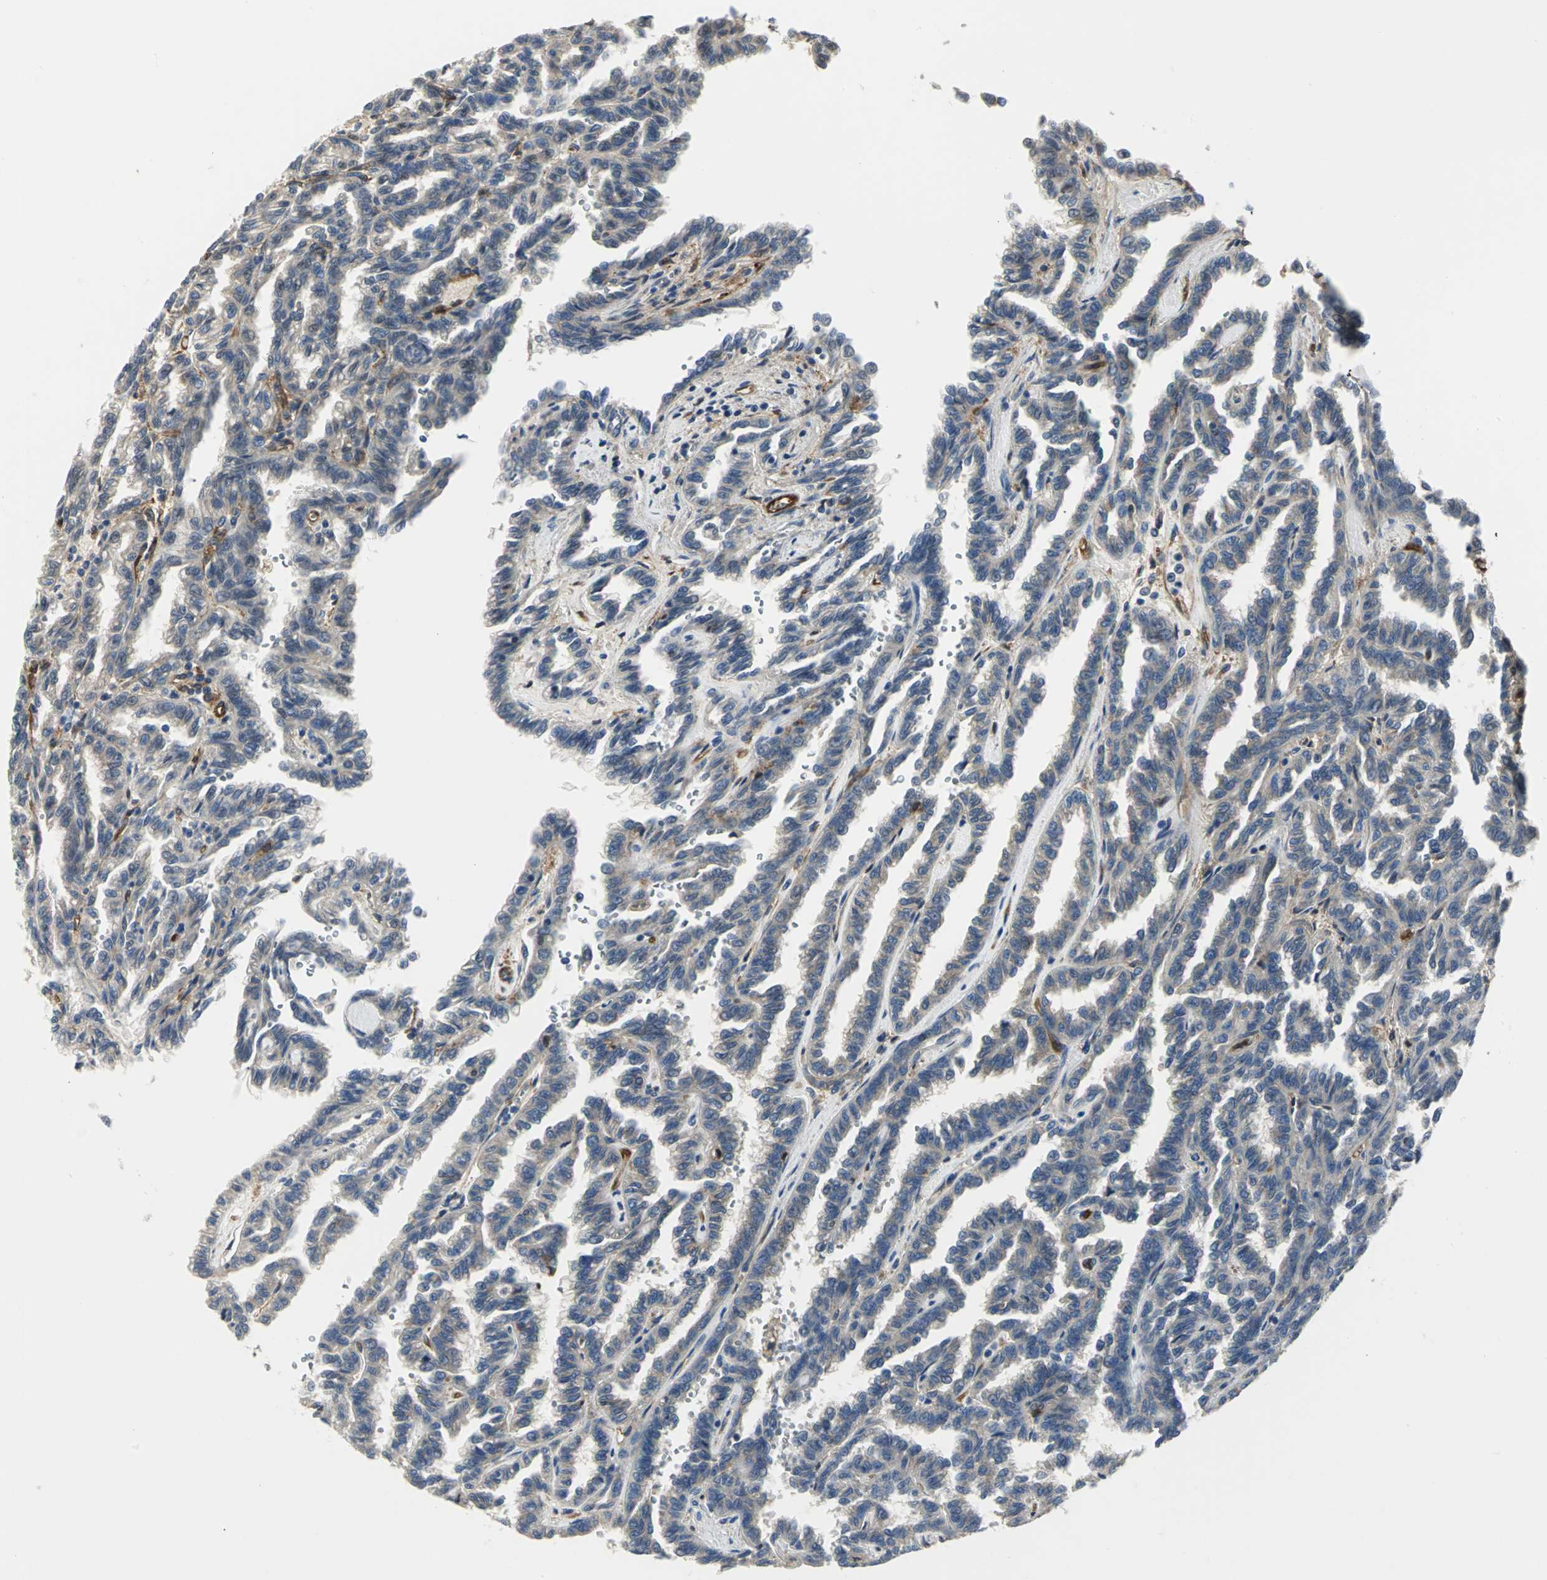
{"staining": {"intensity": "moderate", "quantity": "<25%", "location": "cytoplasmic/membranous"}, "tissue": "renal cancer", "cell_type": "Tumor cells", "image_type": "cancer", "snomed": [{"axis": "morphology", "description": "Inflammation, NOS"}, {"axis": "morphology", "description": "Adenocarcinoma, NOS"}, {"axis": "topography", "description": "Kidney"}], "caption": "DAB (3,3'-diaminobenzidine) immunohistochemical staining of renal adenocarcinoma reveals moderate cytoplasmic/membranous protein expression in approximately <25% of tumor cells. (Brightfield microscopy of DAB IHC at high magnification).", "gene": "CHRNB1", "patient": {"sex": "male", "age": 68}}